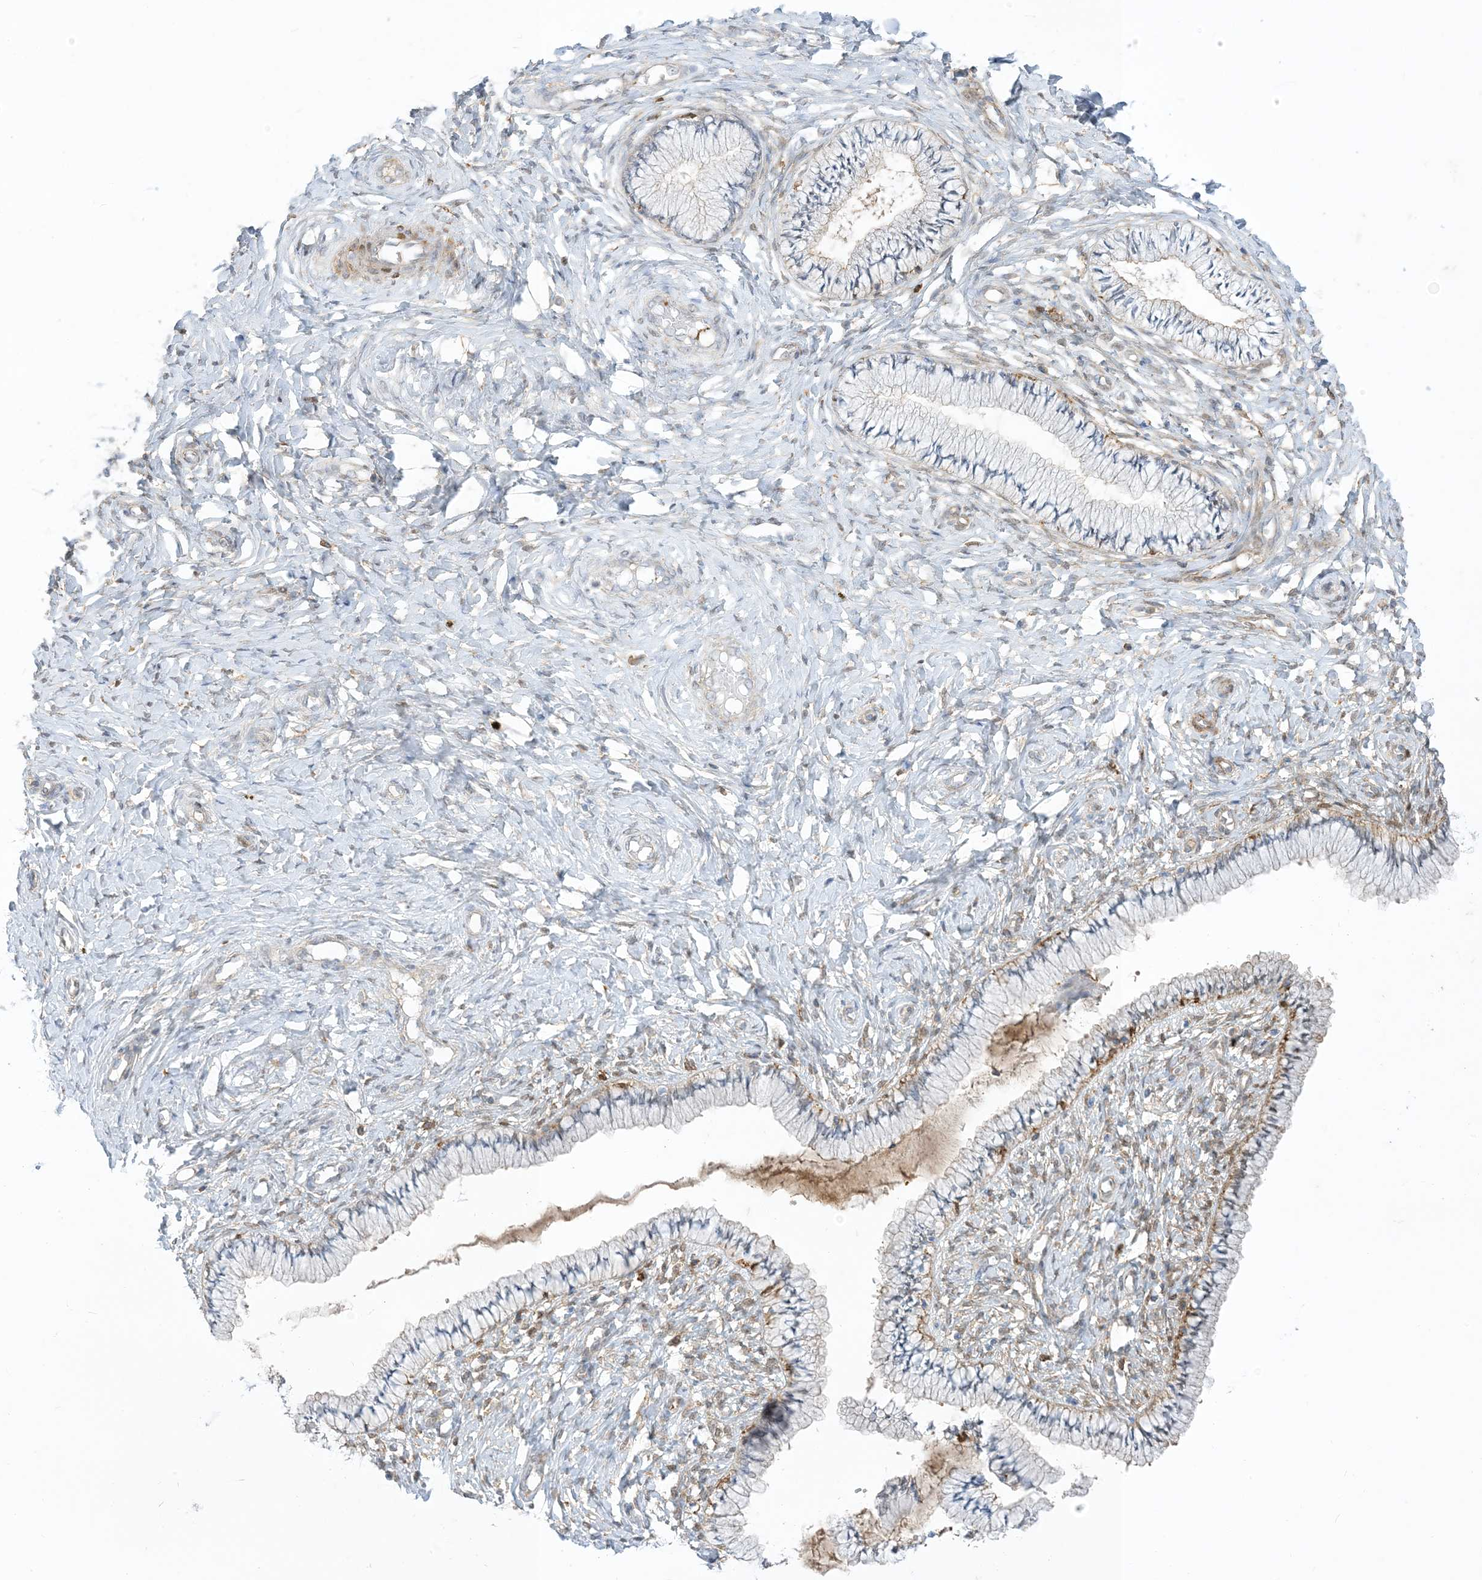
{"staining": {"intensity": "moderate", "quantity": "<25%", "location": "cytoplasmic/membranous"}, "tissue": "cervix", "cell_type": "Glandular cells", "image_type": "normal", "snomed": [{"axis": "morphology", "description": "Normal tissue, NOS"}, {"axis": "topography", "description": "Cervix"}], "caption": "Cervix was stained to show a protein in brown. There is low levels of moderate cytoplasmic/membranous expression in about <25% of glandular cells.", "gene": "GSN", "patient": {"sex": "female", "age": 36}}